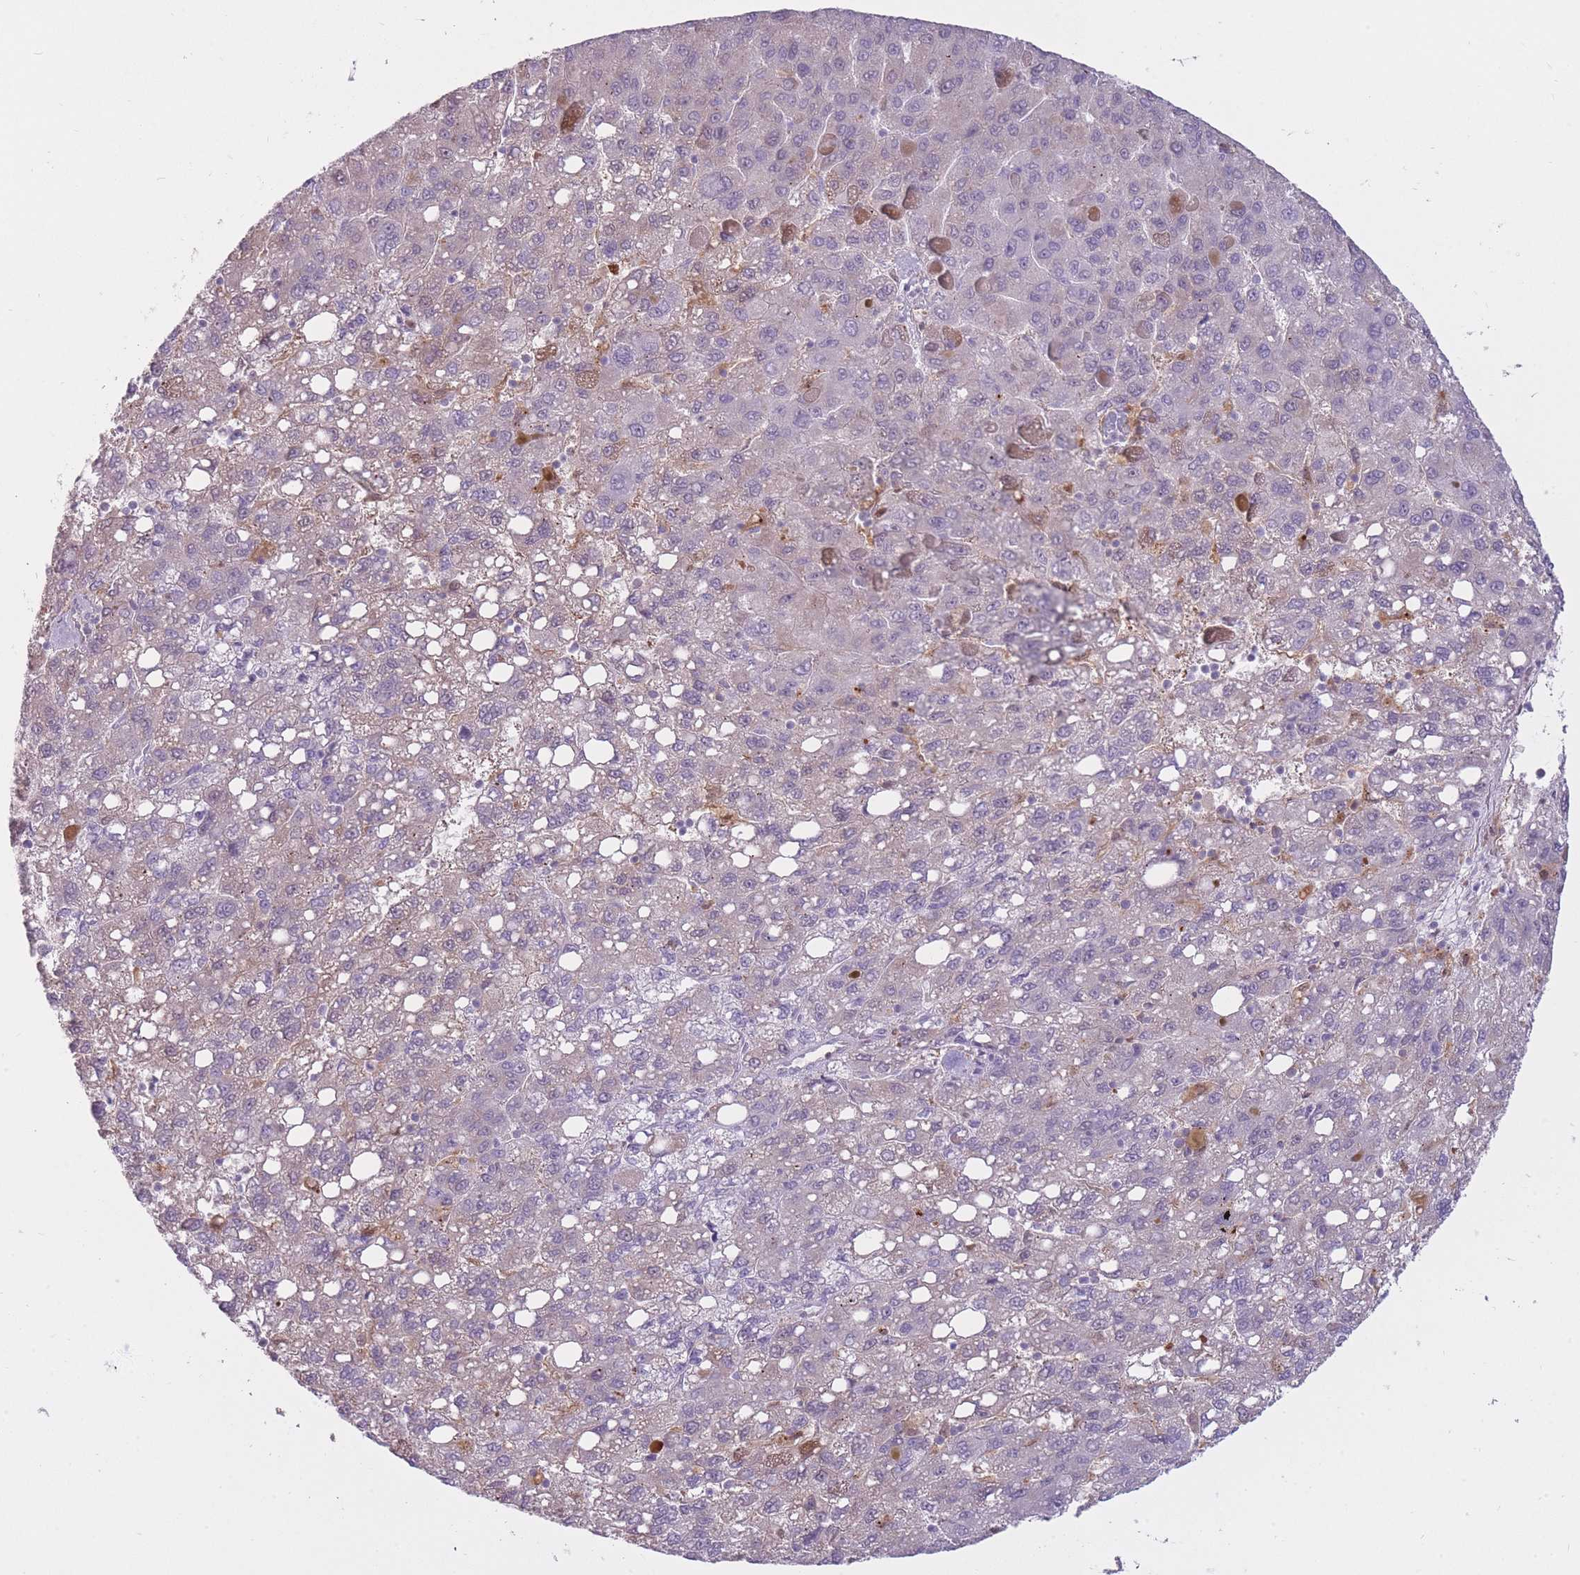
{"staining": {"intensity": "weak", "quantity": "<25%", "location": "cytoplasmic/membranous"}, "tissue": "liver cancer", "cell_type": "Tumor cells", "image_type": "cancer", "snomed": [{"axis": "morphology", "description": "Carcinoma, Hepatocellular, NOS"}, {"axis": "topography", "description": "Liver"}], "caption": "High power microscopy histopathology image of an immunohistochemistry (IHC) photomicrograph of liver hepatocellular carcinoma, revealing no significant expression in tumor cells.", "gene": "LGALS9", "patient": {"sex": "female", "age": 82}}